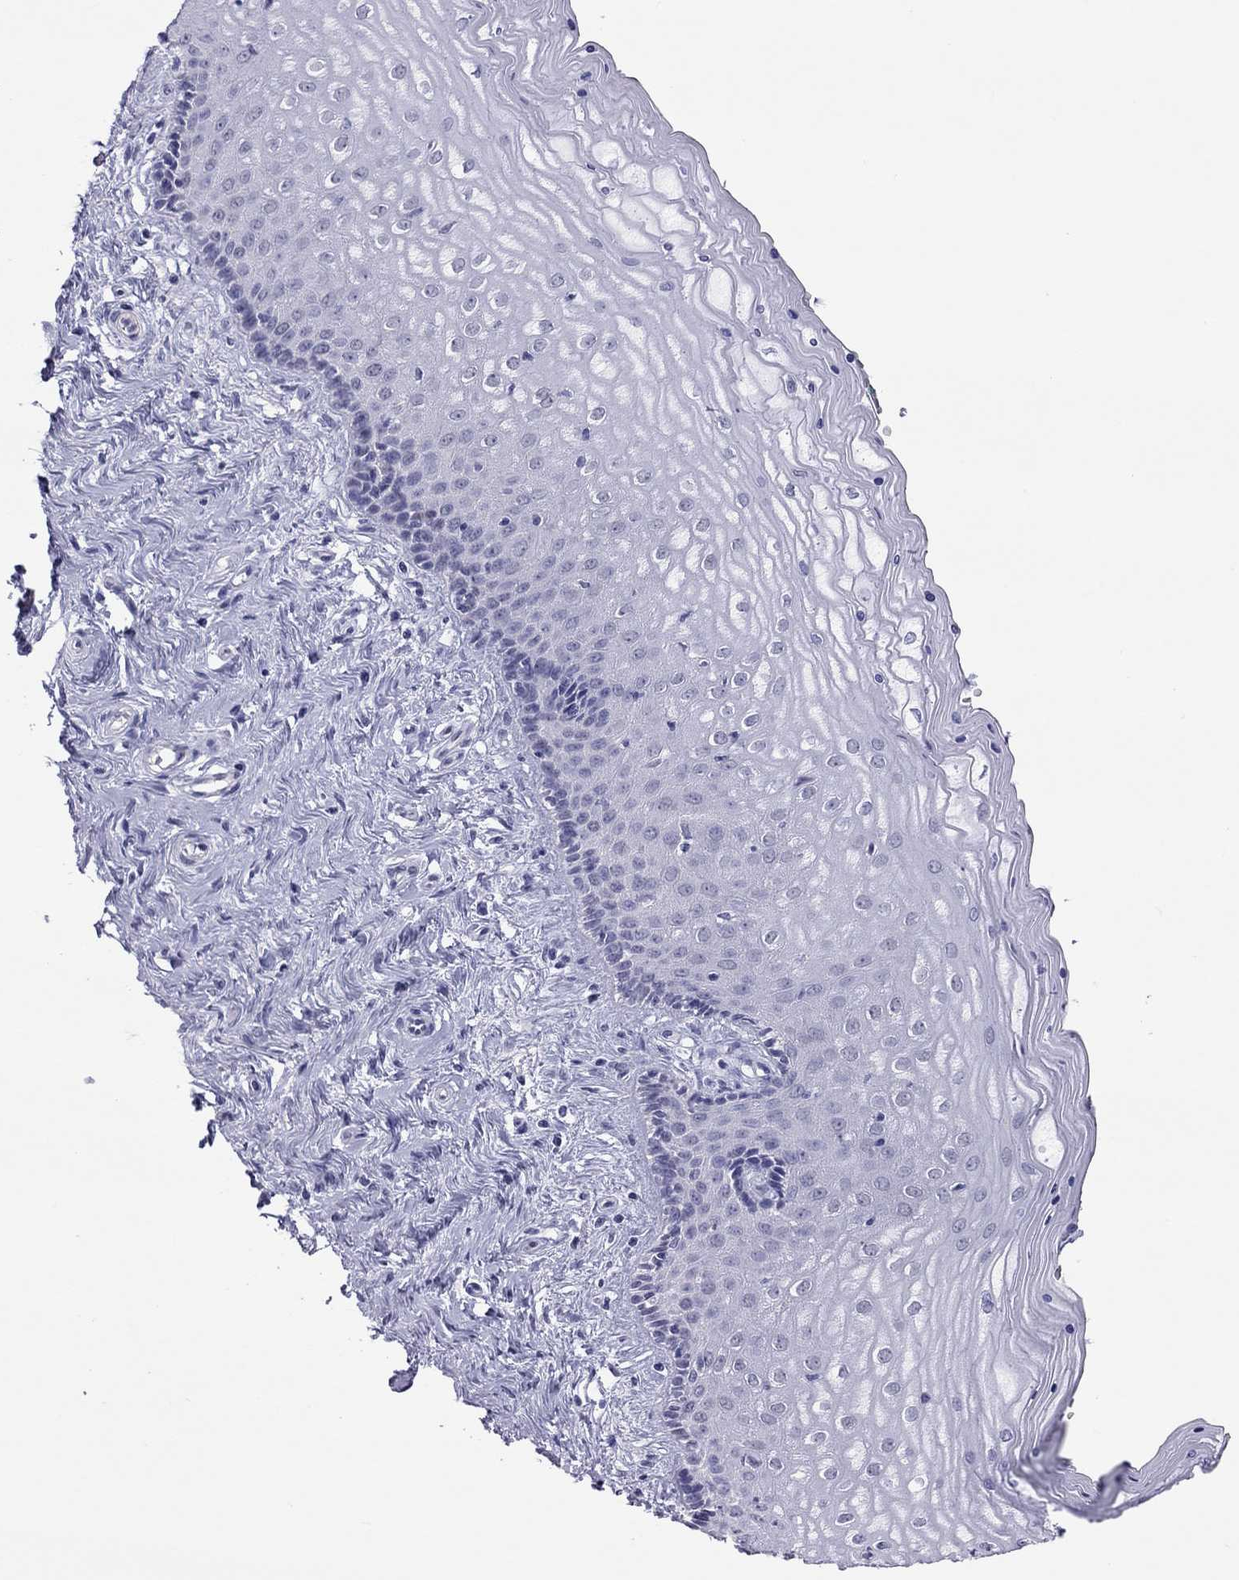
{"staining": {"intensity": "negative", "quantity": "none", "location": "none"}, "tissue": "vagina", "cell_type": "Squamous epithelial cells", "image_type": "normal", "snomed": [{"axis": "morphology", "description": "Normal tissue, NOS"}, {"axis": "topography", "description": "Vagina"}], "caption": "This is an immunohistochemistry (IHC) image of normal vagina. There is no positivity in squamous epithelial cells.", "gene": "JHY", "patient": {"sex": "female", "age": 45}}